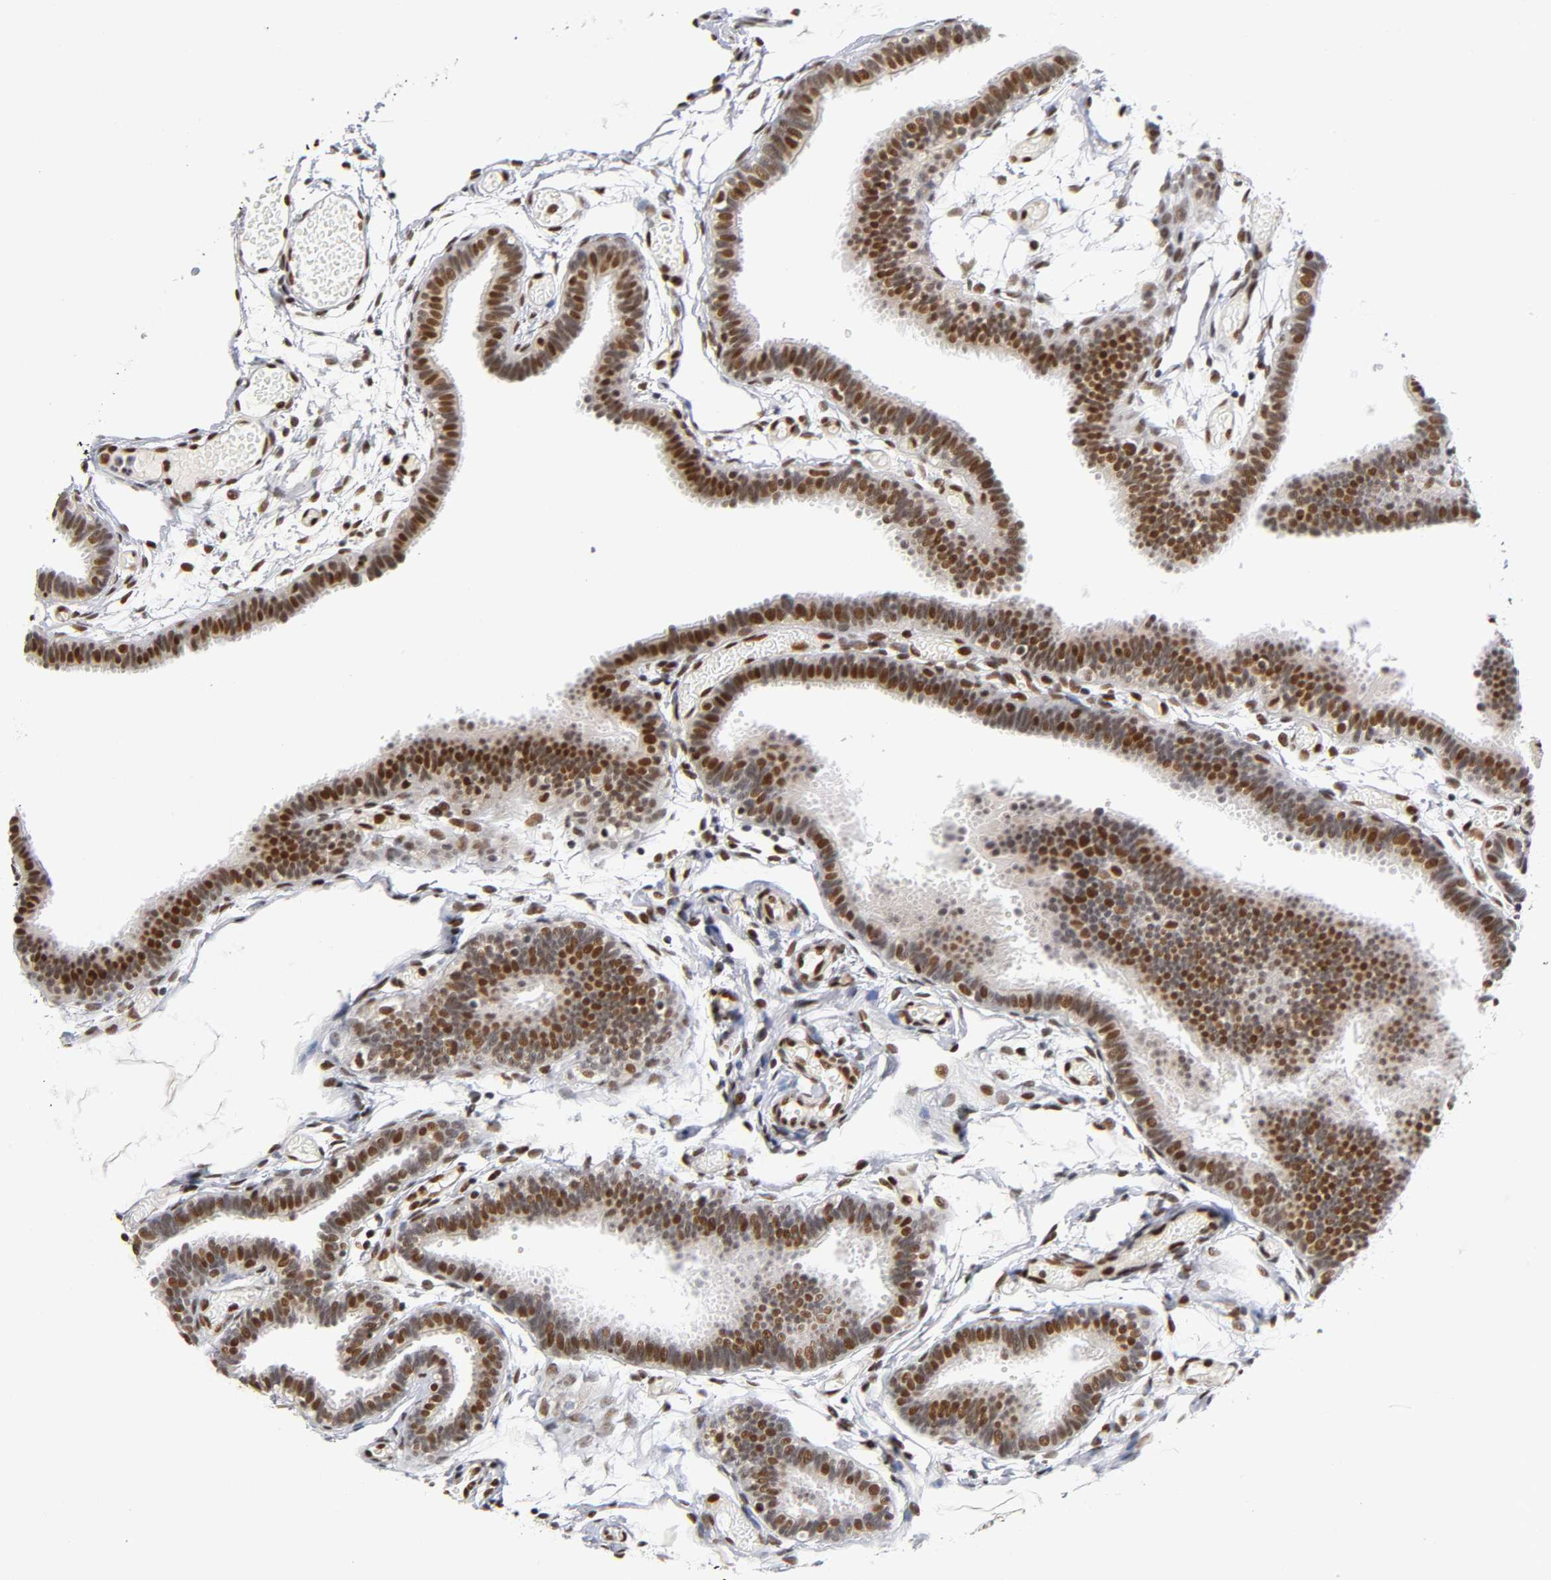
{"staining": {"intensity": "strong", "quantity": ">75%", "location": "nuclear"}, "tissue": "fallopian tube", "cell_type": "Glandular cells", "image_type": "normal", "snomed": [{"axis": "morphology", "description": "Normal tissue, NOS"}, {"axis": "topography", "description": "Fallopian tube"}], "caption": "A high-resolution photomicrograph shows immunohistochemistry staining of benign fallopian tube, which demonstrates strong nuclear staining in approximately >75% of glandular cells. The staining is performed using DAB (3,3'-diaminobenzidine) brown chromogen to label protein expression. The nuclei are counter-stained blue using hematoxylin.", "gene": "NR3C1", "patient": {"sex": "female", "age": 29}}